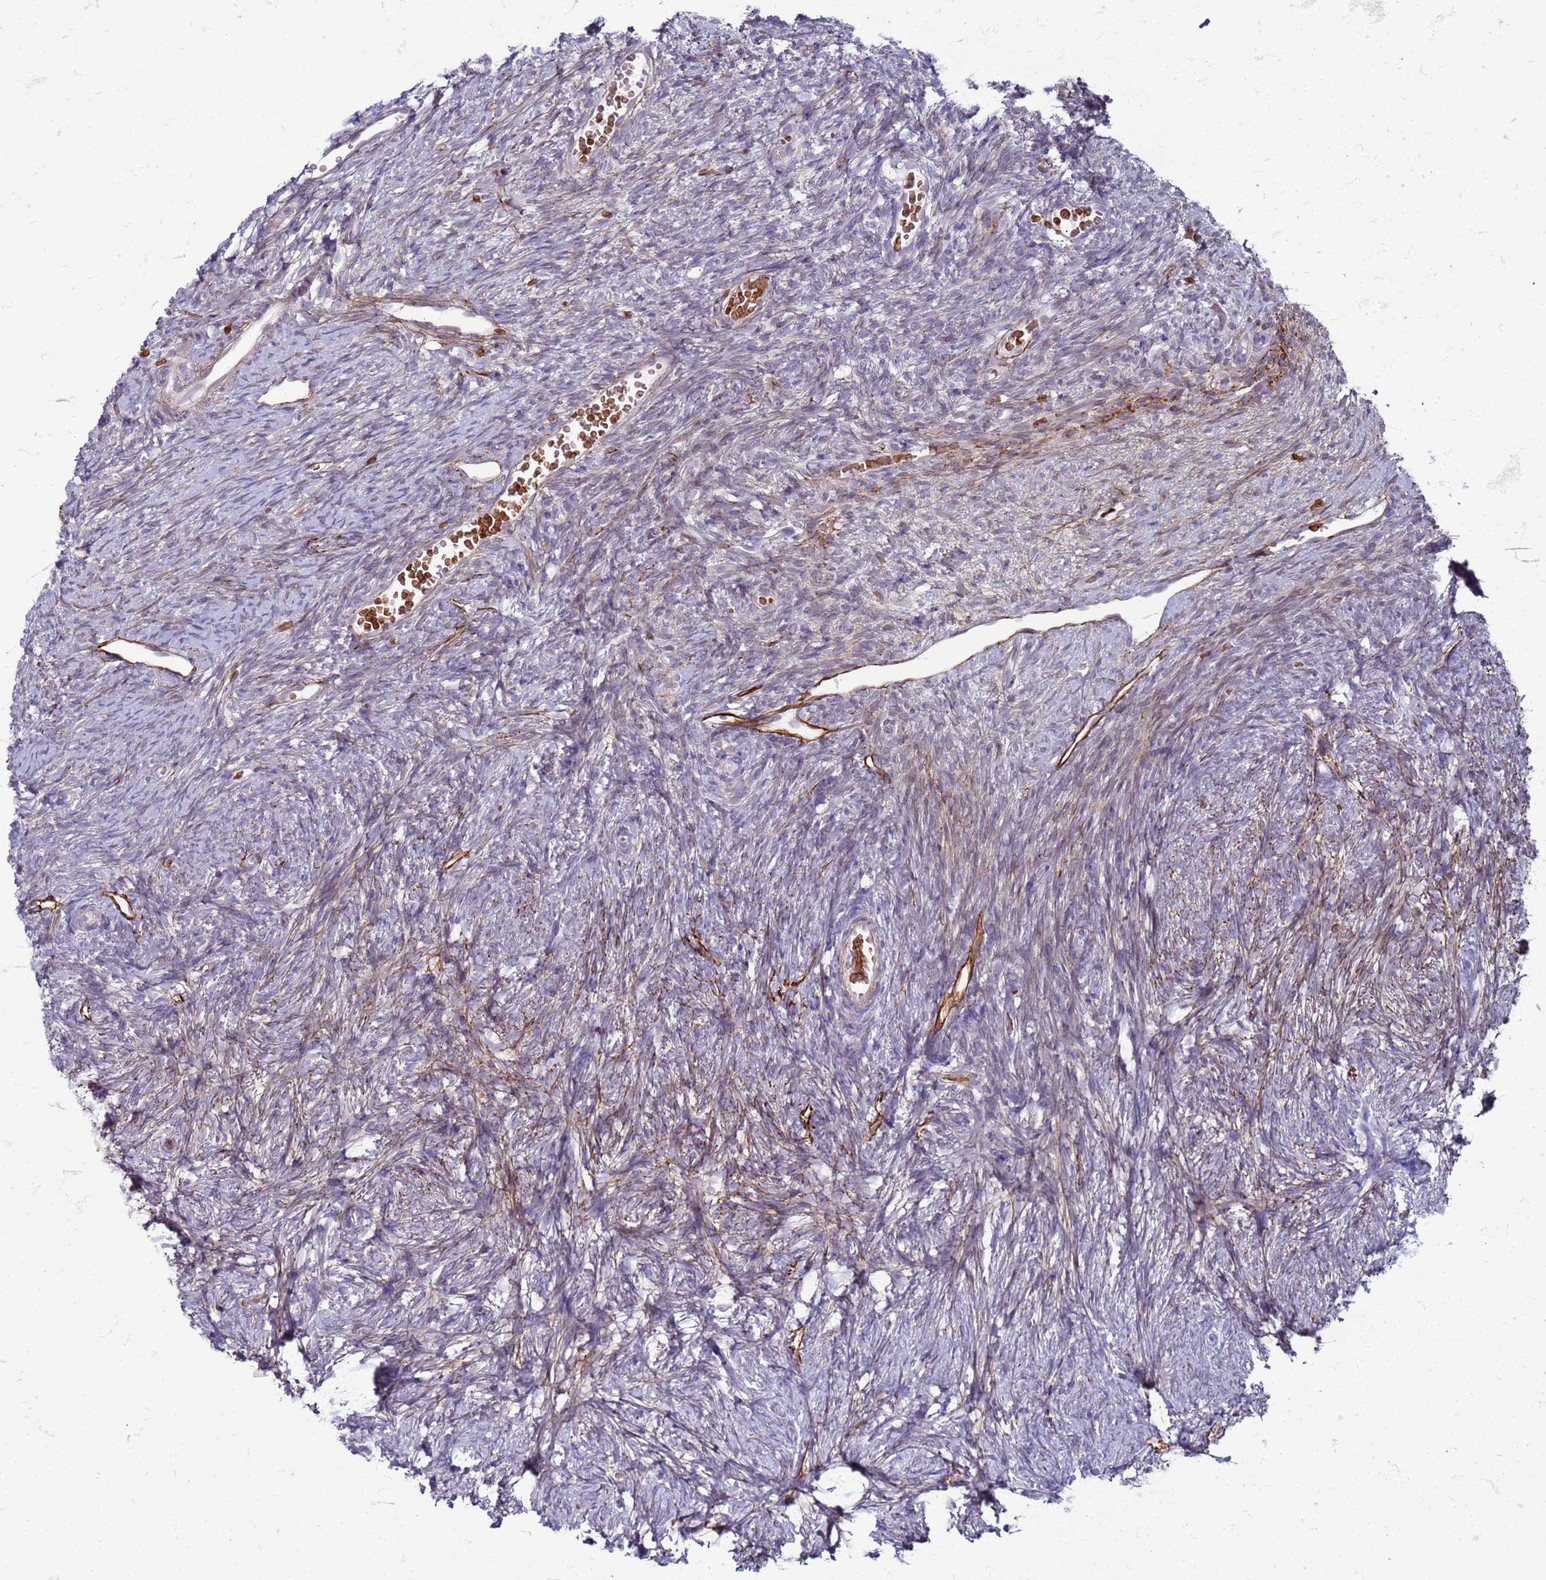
{"staining": {"intensity": "weak", "quantity": "<25%", "location": "cytoplasmic/membranous"}, "tissue": "ovary", "cell_type": "Ovarian stroma cells", "image_type": "normal", "snomed": [{"axis": "morphology", "description": "Normal tissue, NOS"}, {"axis": "topography", "description": "Ovary"}], "caption": "IHC histopathology image of normal human ovary stained for a protein (brown), which exhibits no expression in ovarian stroma cells.", "gene": "METTL25B", "patient": {"sex": "female", "age": 39}}